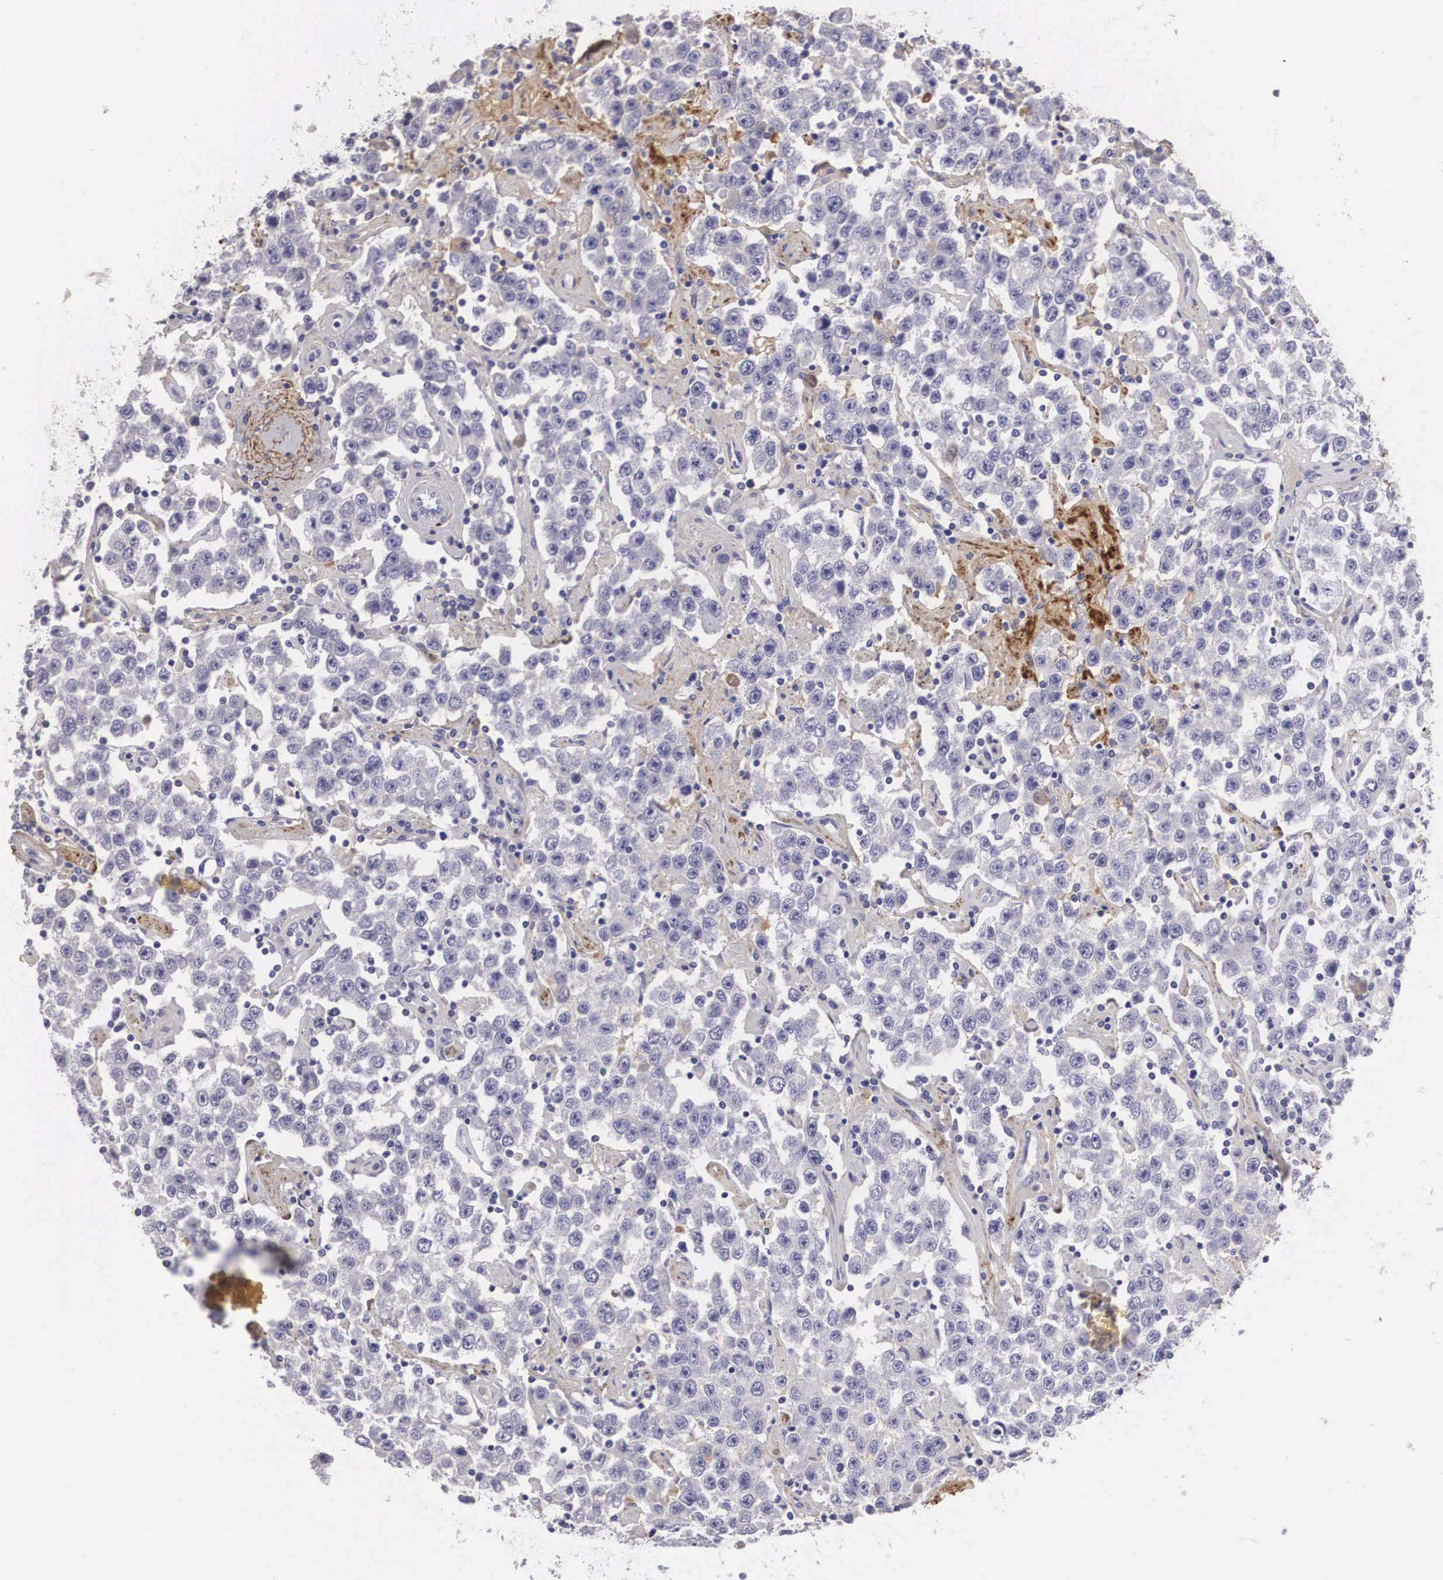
{"staining": {"intensity": "negative", "quantity": "none", "location": "none"}, "tissue": "testis cancer", "cell_type": "Tumor cells", "image_type": "cancer", "snomed": [{"axis": "morphology", "description": "Seminoma, NOS"}, {"axis": "topography", "description": "Testis"}], "caption": "A high-resolution photomicrograph shows immunohistochemistry (IHC) staining of seminoma (testis), which displays no significant expression in tumor cells.", "gene": "CLU", "patient": {"sex": "male", "age": 52}}